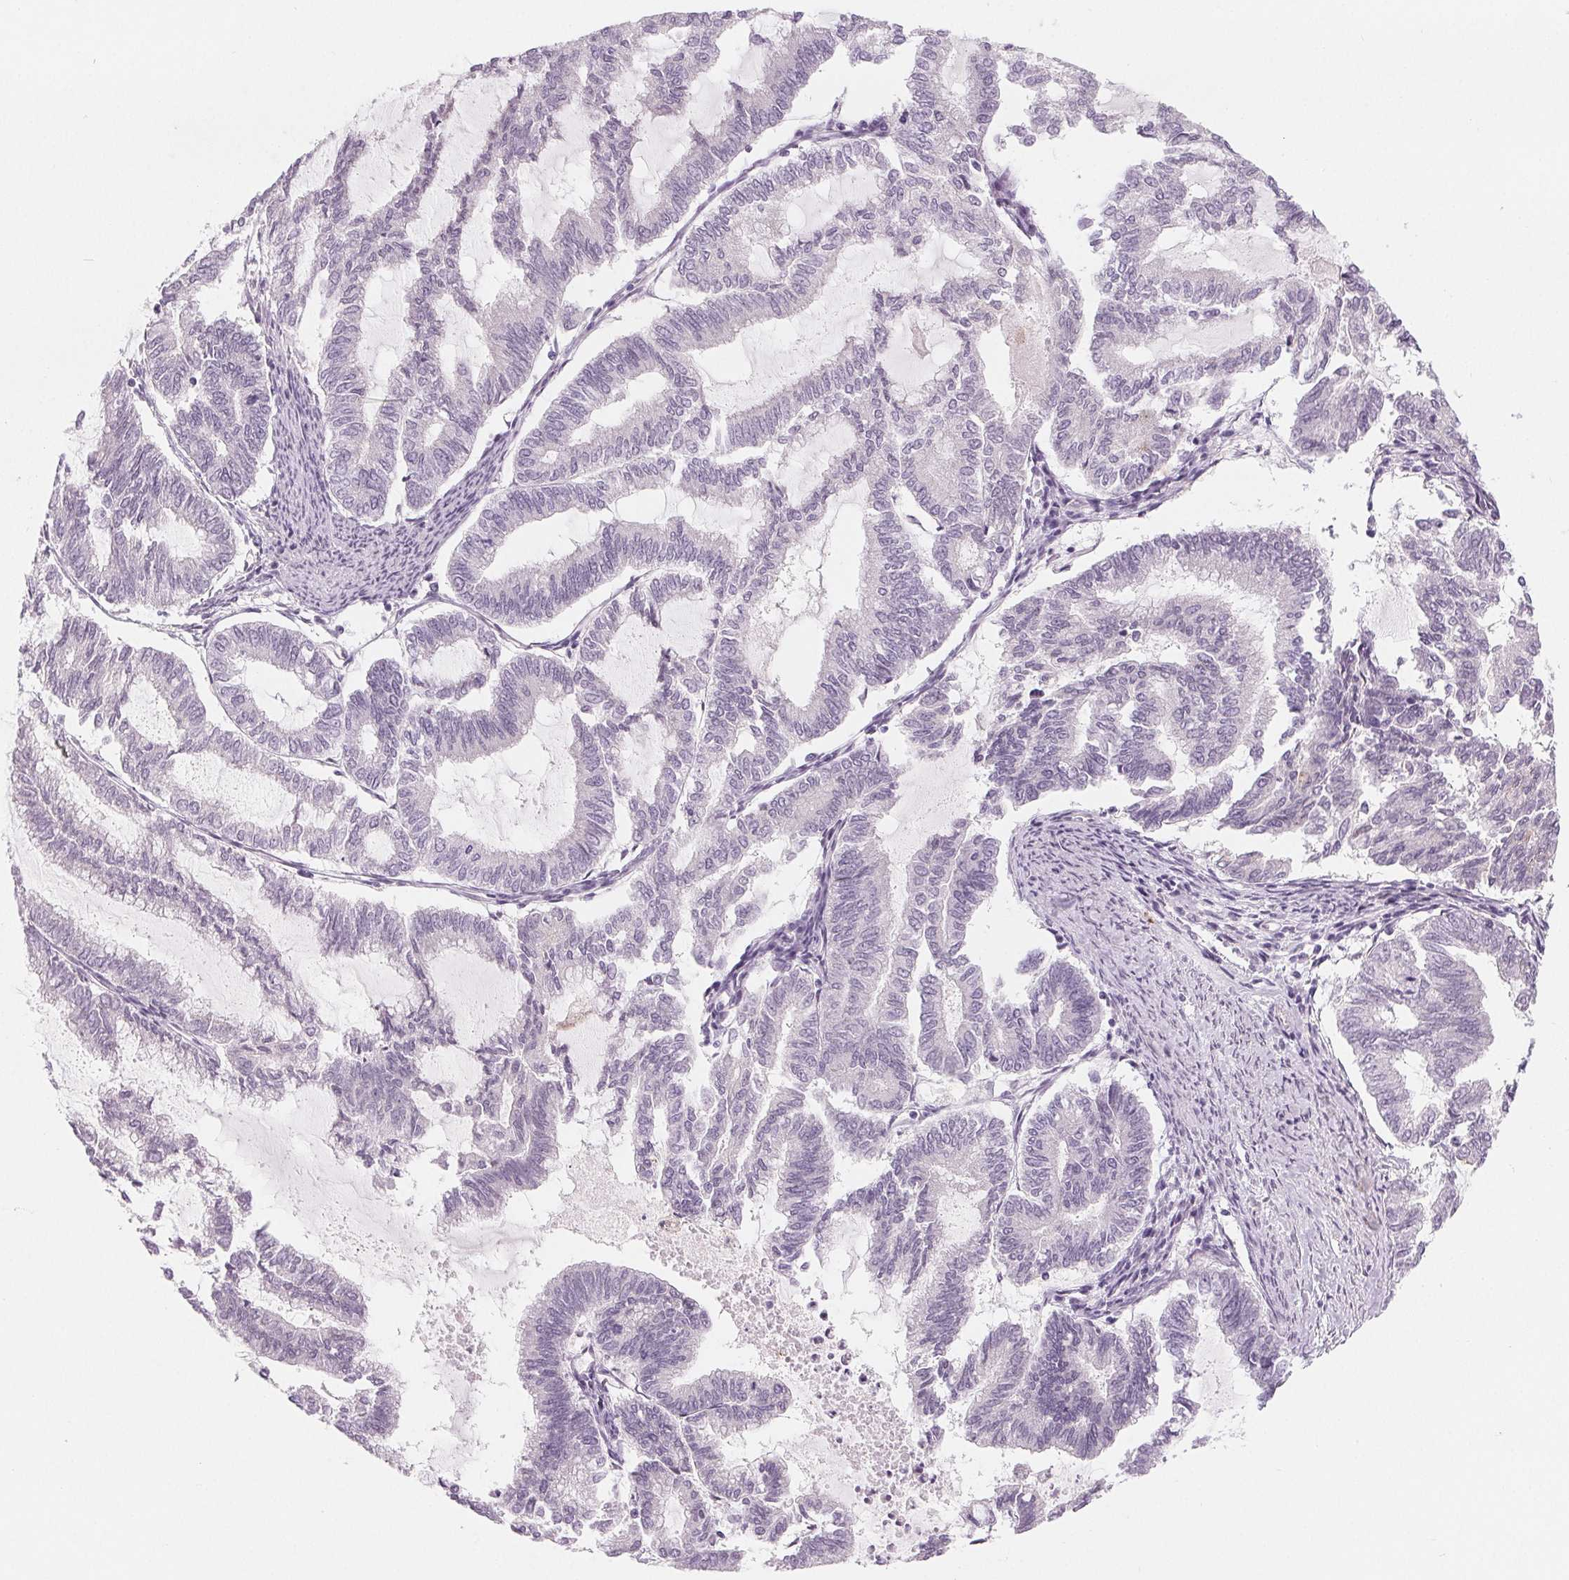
{"staining": {"intensity": "negative", "quantity": "none", "location": "none"}, "tissue": "endometrial cancer", "cell_type": "Tumor cells", "image_type": "cancer", "snomed": [{"axis": "morphology", "description": "Adenocarcinoma, NOS"}, {"axis": "topography", "description": "Endometrium"}], "caption": "A histopathology image of endometrial cancer stained for a protein shows no brown staining in tumor cells.", "gene": "CFC1", "patient": {"sex": "female", "age": 79}}